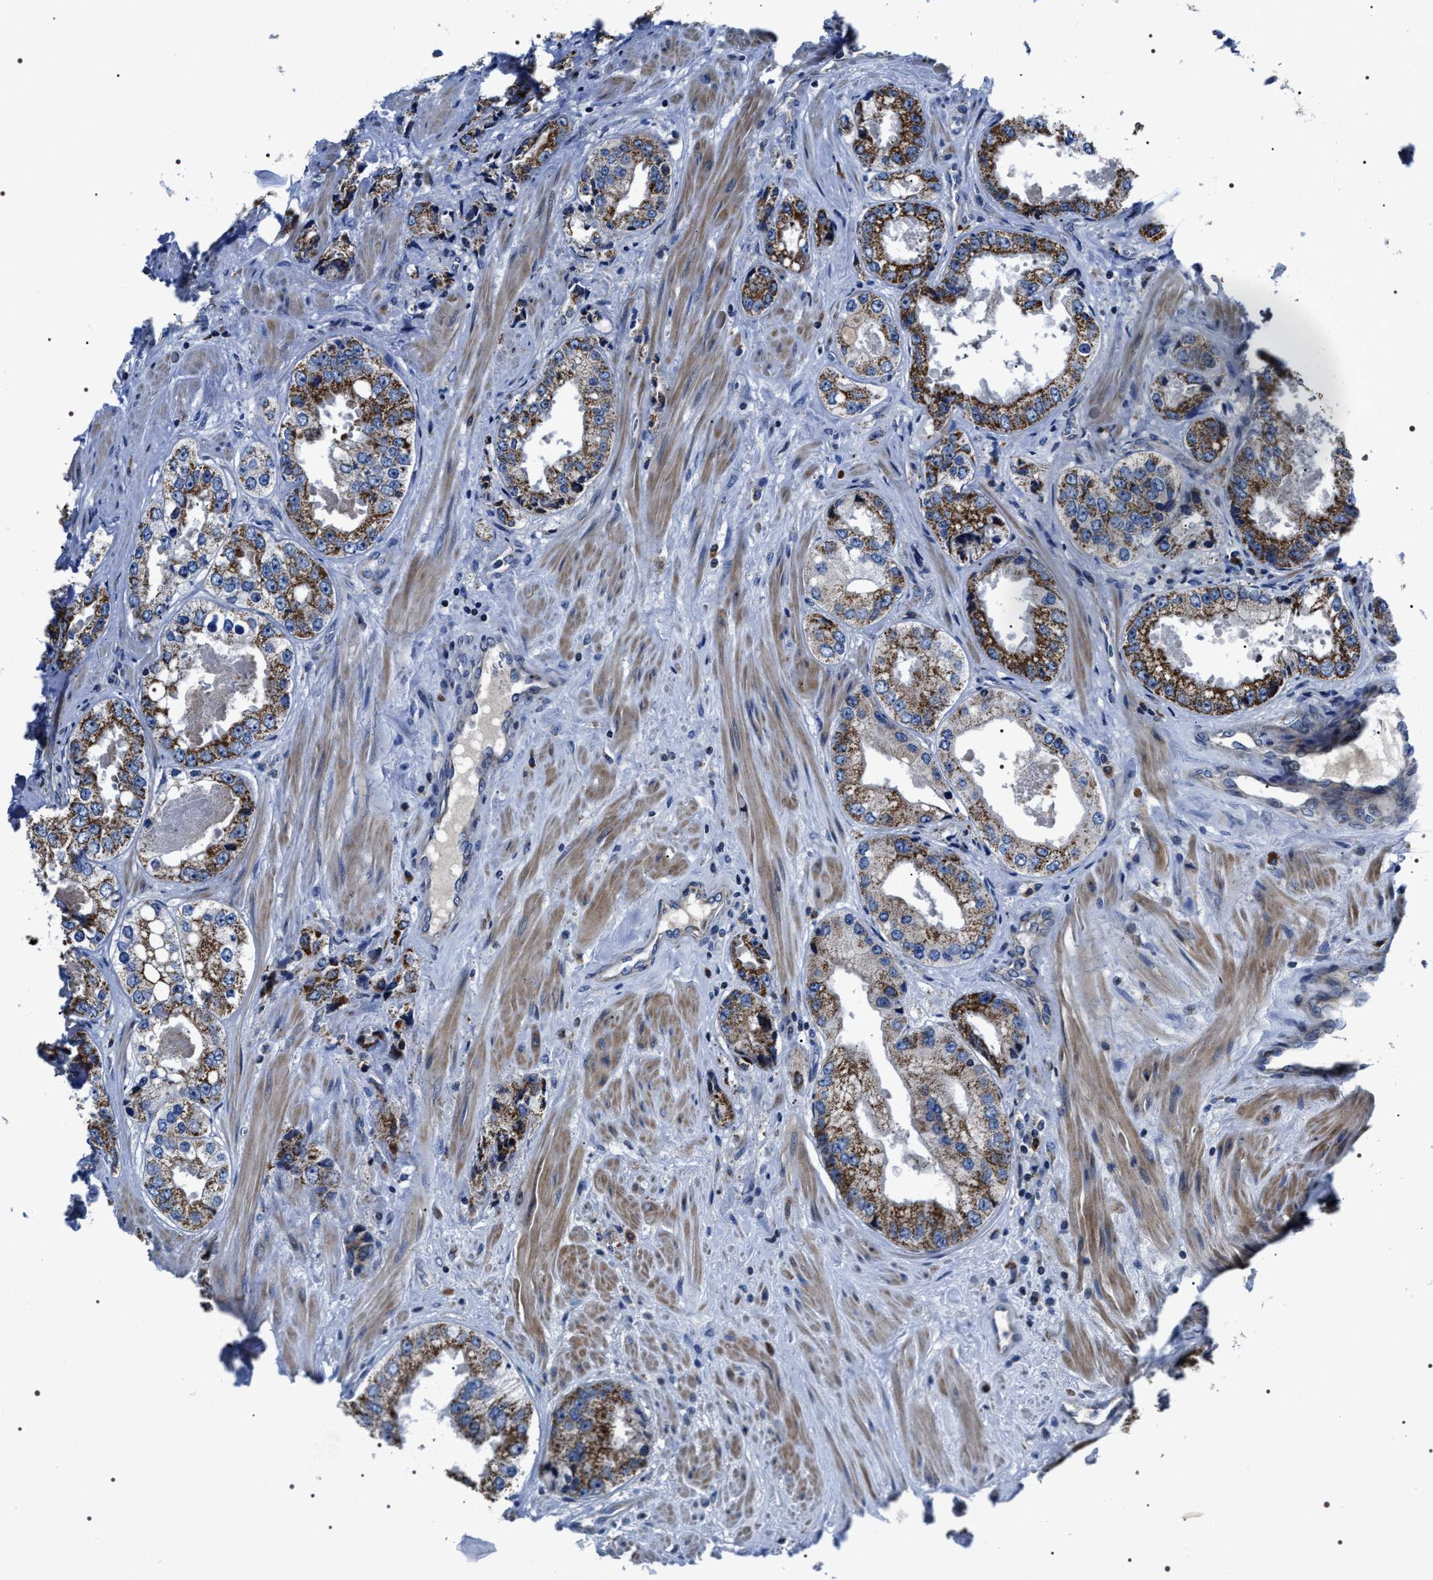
{"staining": {"intensity": "strong", "quantity": ">75%", "location": "cytoplasmic/membranous"}, "tissue": "prostate cancer", "cell_type": "Tumor cells", "image_type": "cancer", "snomed": [{"axis": "morphology", "description": "Adenocarcinoma, High grade"}, {"axis": "topography", "description": "Prostate"}], "caption": "About >75% of tumor cells in human prostate cancer (adenocarcinoma (high-grade)) exhibit strong cytoplasmic/membranous protein staining as visualized by brown immunohistochemical staining.", "gene": "NTMT1", "patient": {"sex": "male", "age": 61}}